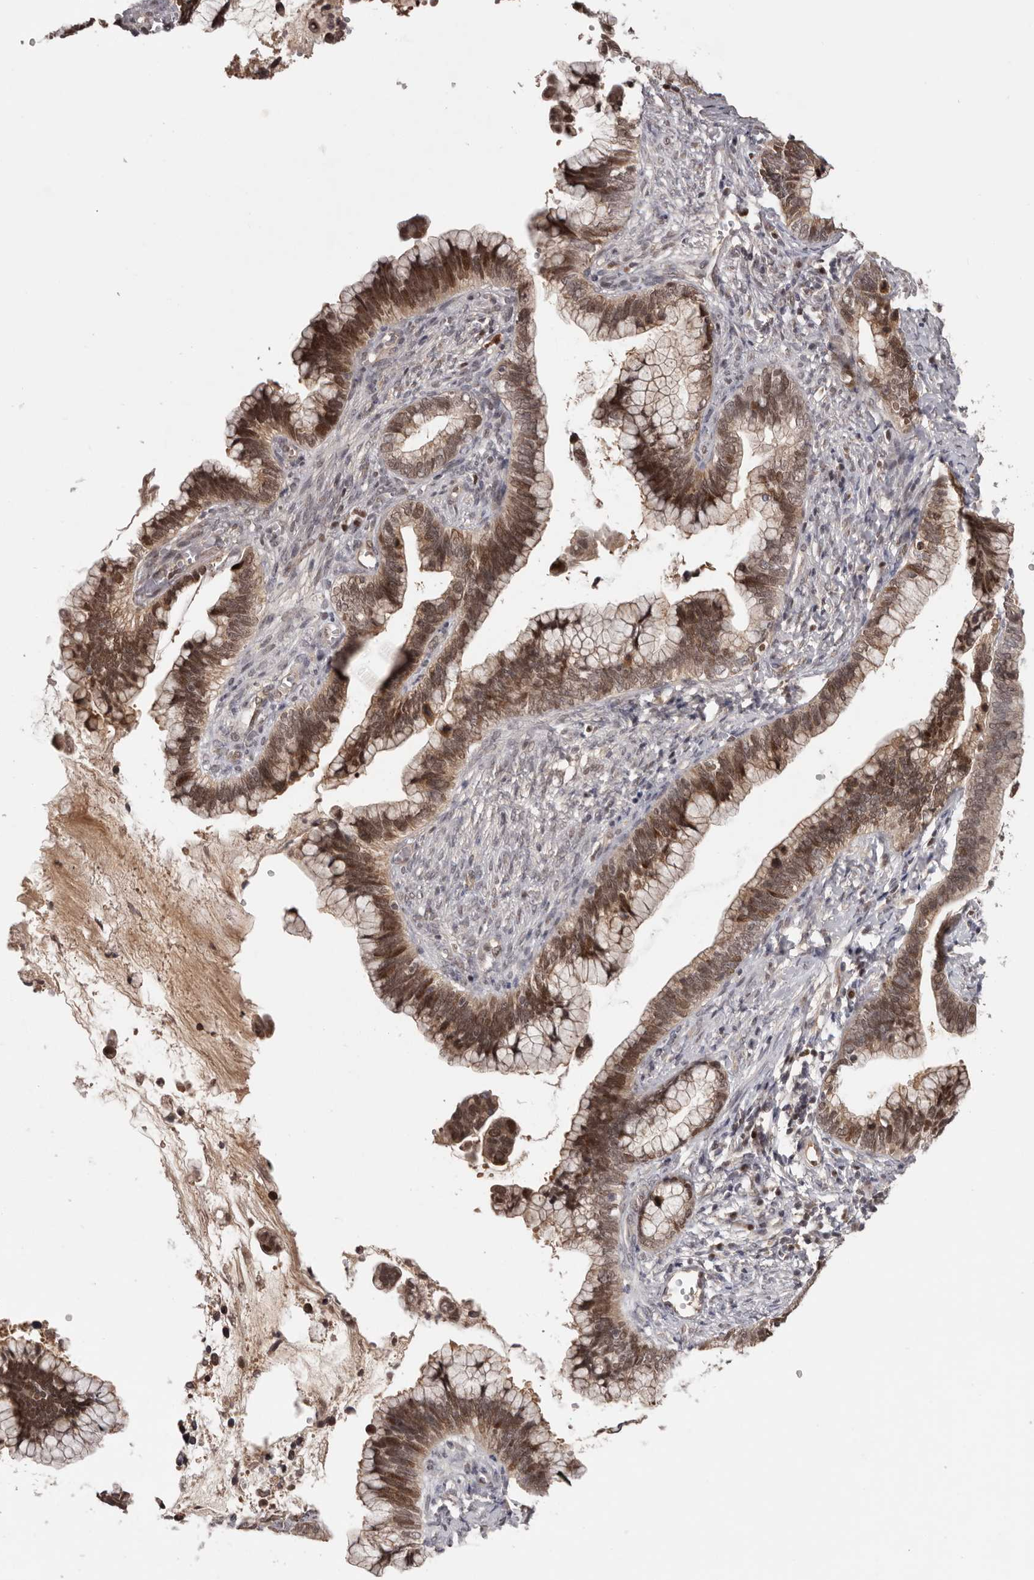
{"staining": {"intensity": "moderate", "quantity": ">75%", "location": "cytoplasmic/membranous,nuclear"}, "tissue": "cervical cancer", "cell_type": "Tumor cells", "image_type": "cancer", "snomed": [{"axis": "morphology", "description": "Adenocarcinoma, NOS"}, {"axis": "topography", "description": "Cervix"}], "caption": "The immunohistochemical stain highlights moderate cytoplasmic/membranous and nuclear staining in tumor cells of adenocarcinoma (cervical) tissue.", "gene": "TBX5", "patient": {"sex": "female", "age": 44}}